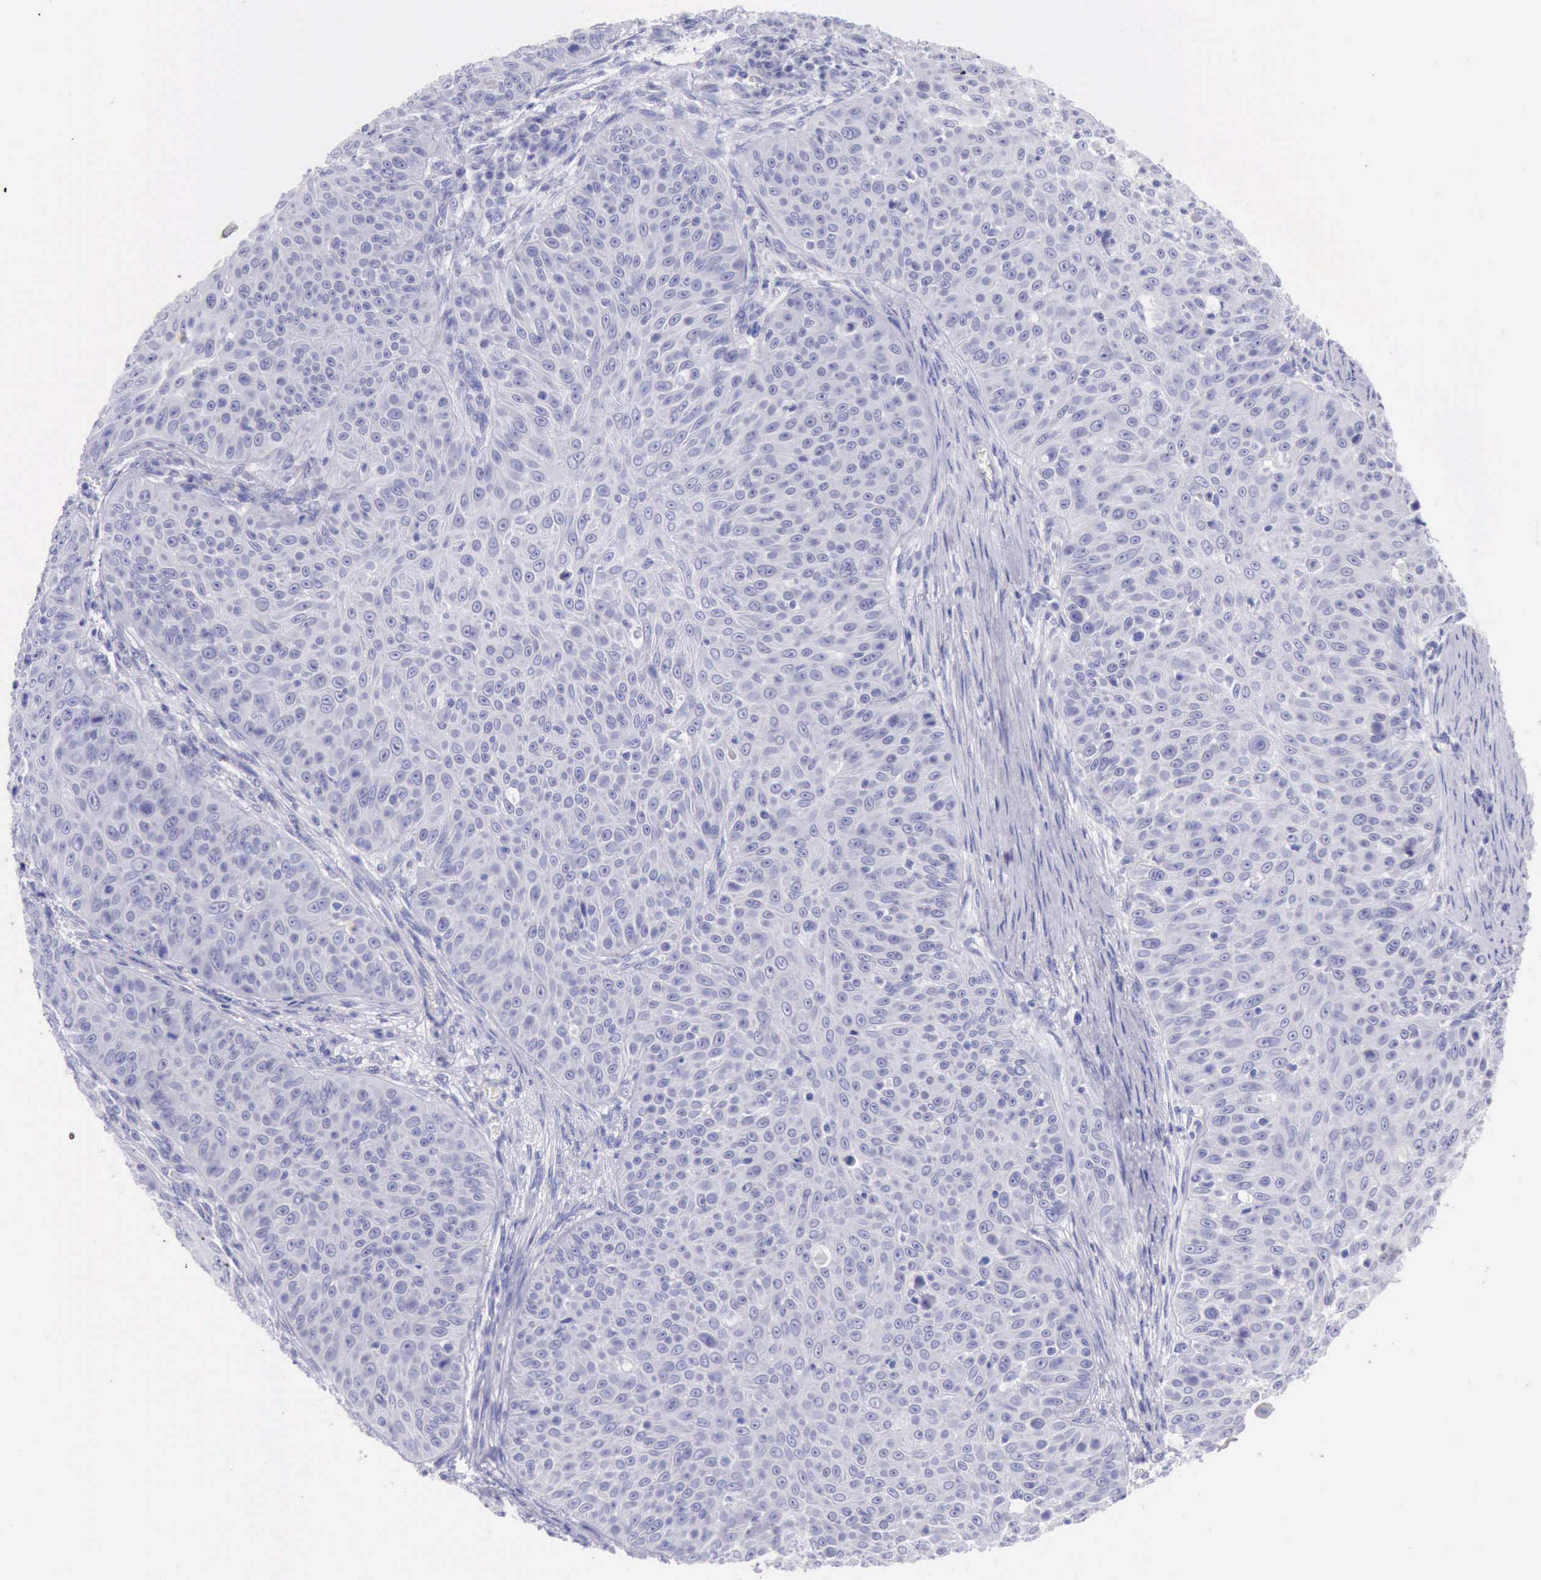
{"staining": {"intensity": "negative", "quantity": "none", "location": "none"}, "tissue": "skin cancer", "cell_type": "Tumor cells", "image_type": "cancer", "snomed": [{"axis": "morphology", "description": "Squamous cell carcinoma, NOS"}, {"axis": "topography", "description": "Skin"}], "caption": "Immunohistochemical staining of skin cancer (squamous cell carcinoma) displays no significant staining in tumor cells.", "gene": "KRT8", "patient": {"sex": "male", "age": 82}}